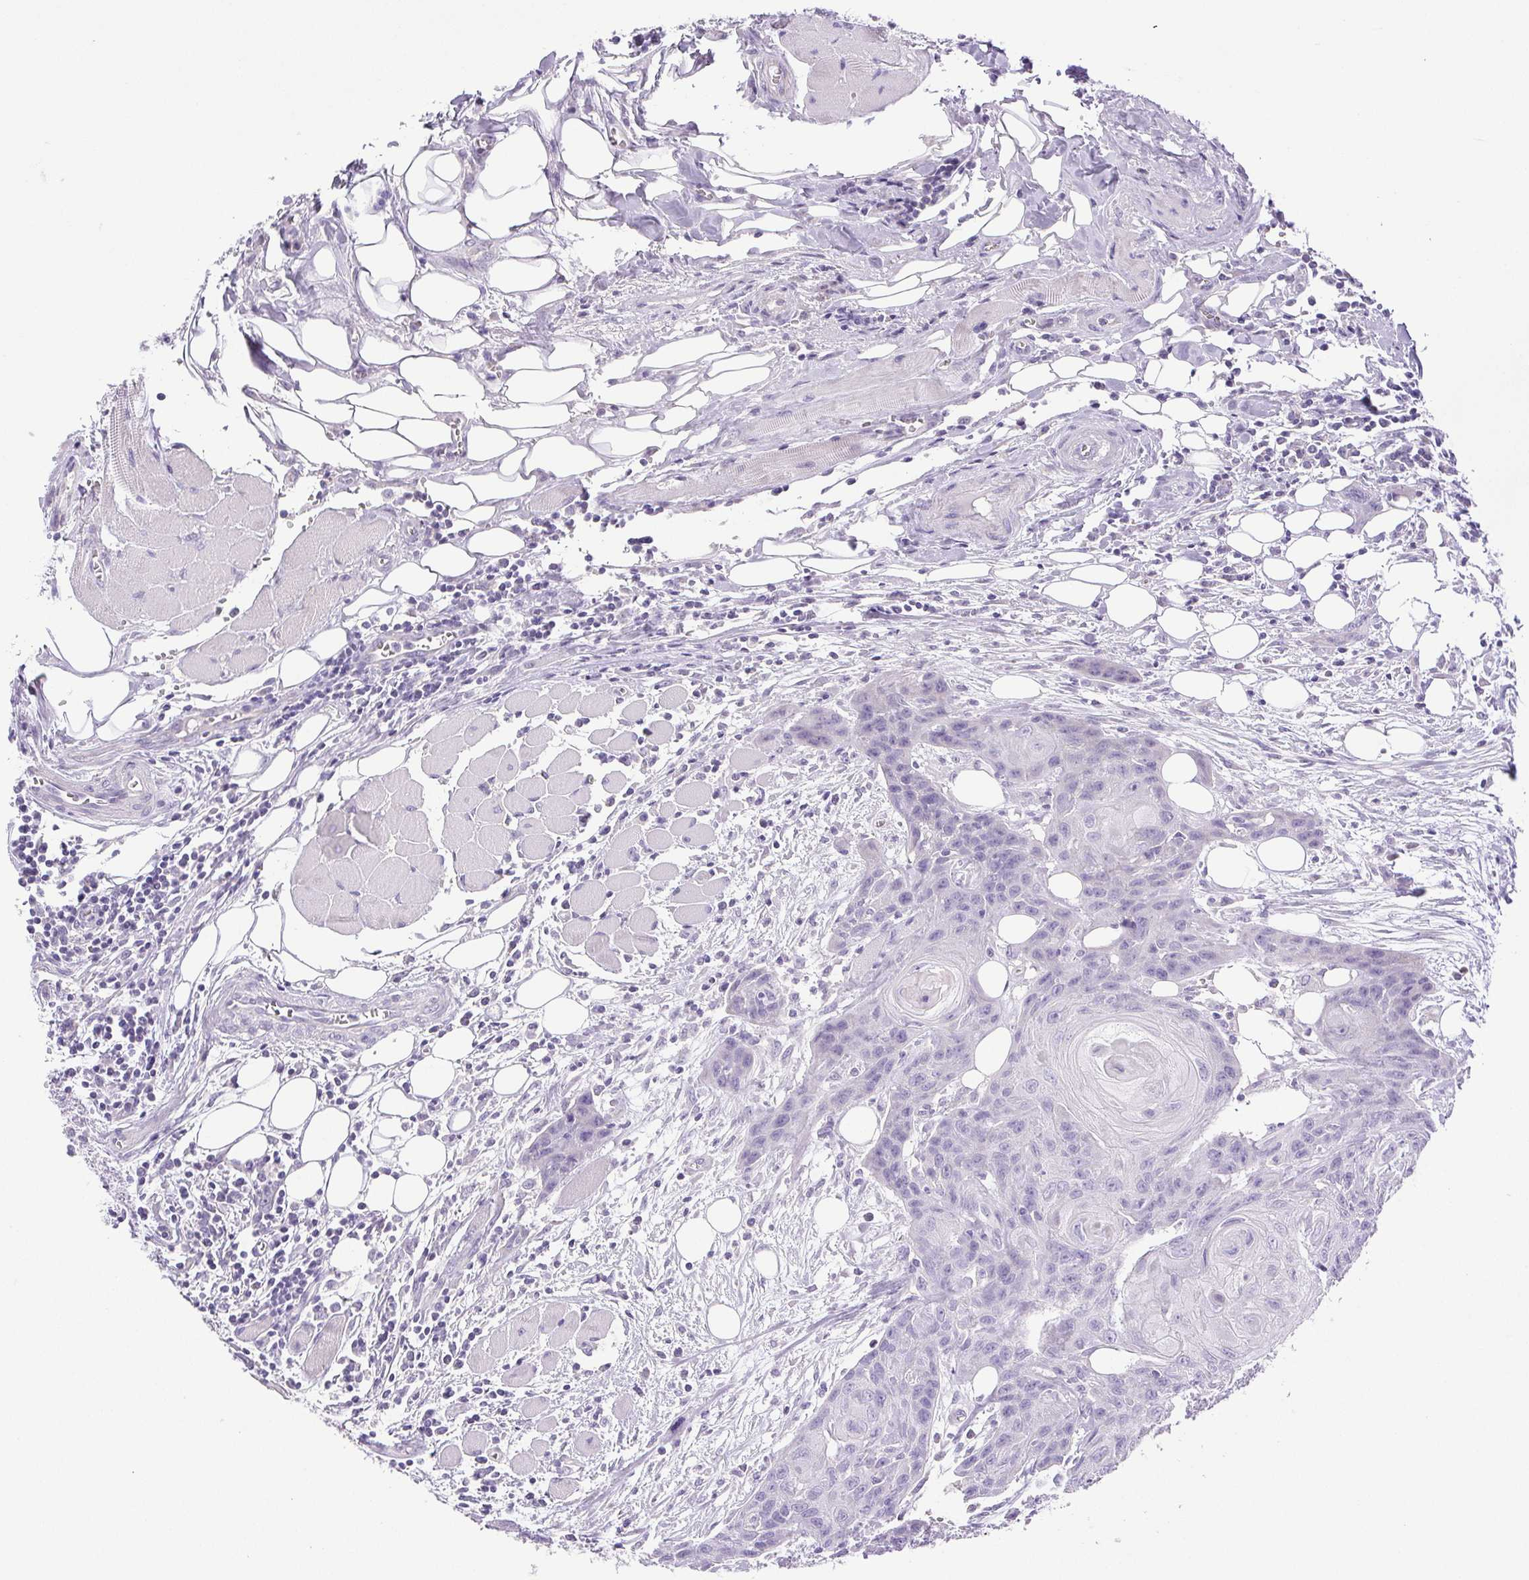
{"staining": {"intensity": "negative", "quantity": "none", "location": "none"}, "tissue": "head and neck cancer", "cell_type": "Tumor cells", "image_type": "cancer", "snomed": [{"axis": "morphology", "description": "Squamous cell carcinoma, NOS"}, {"axis": "topography", "description": "Oral tissue"}, {"axis": "topography", "description": "Head-Neck"}], "caption": "Immunohistochemistry (IHC) of head and neck cancer (squamous cell carcinoma) demonstrates no expression in tumor cells.", "gene": "PAPPA2", "patient": {"sex": "male", "age": 58}}